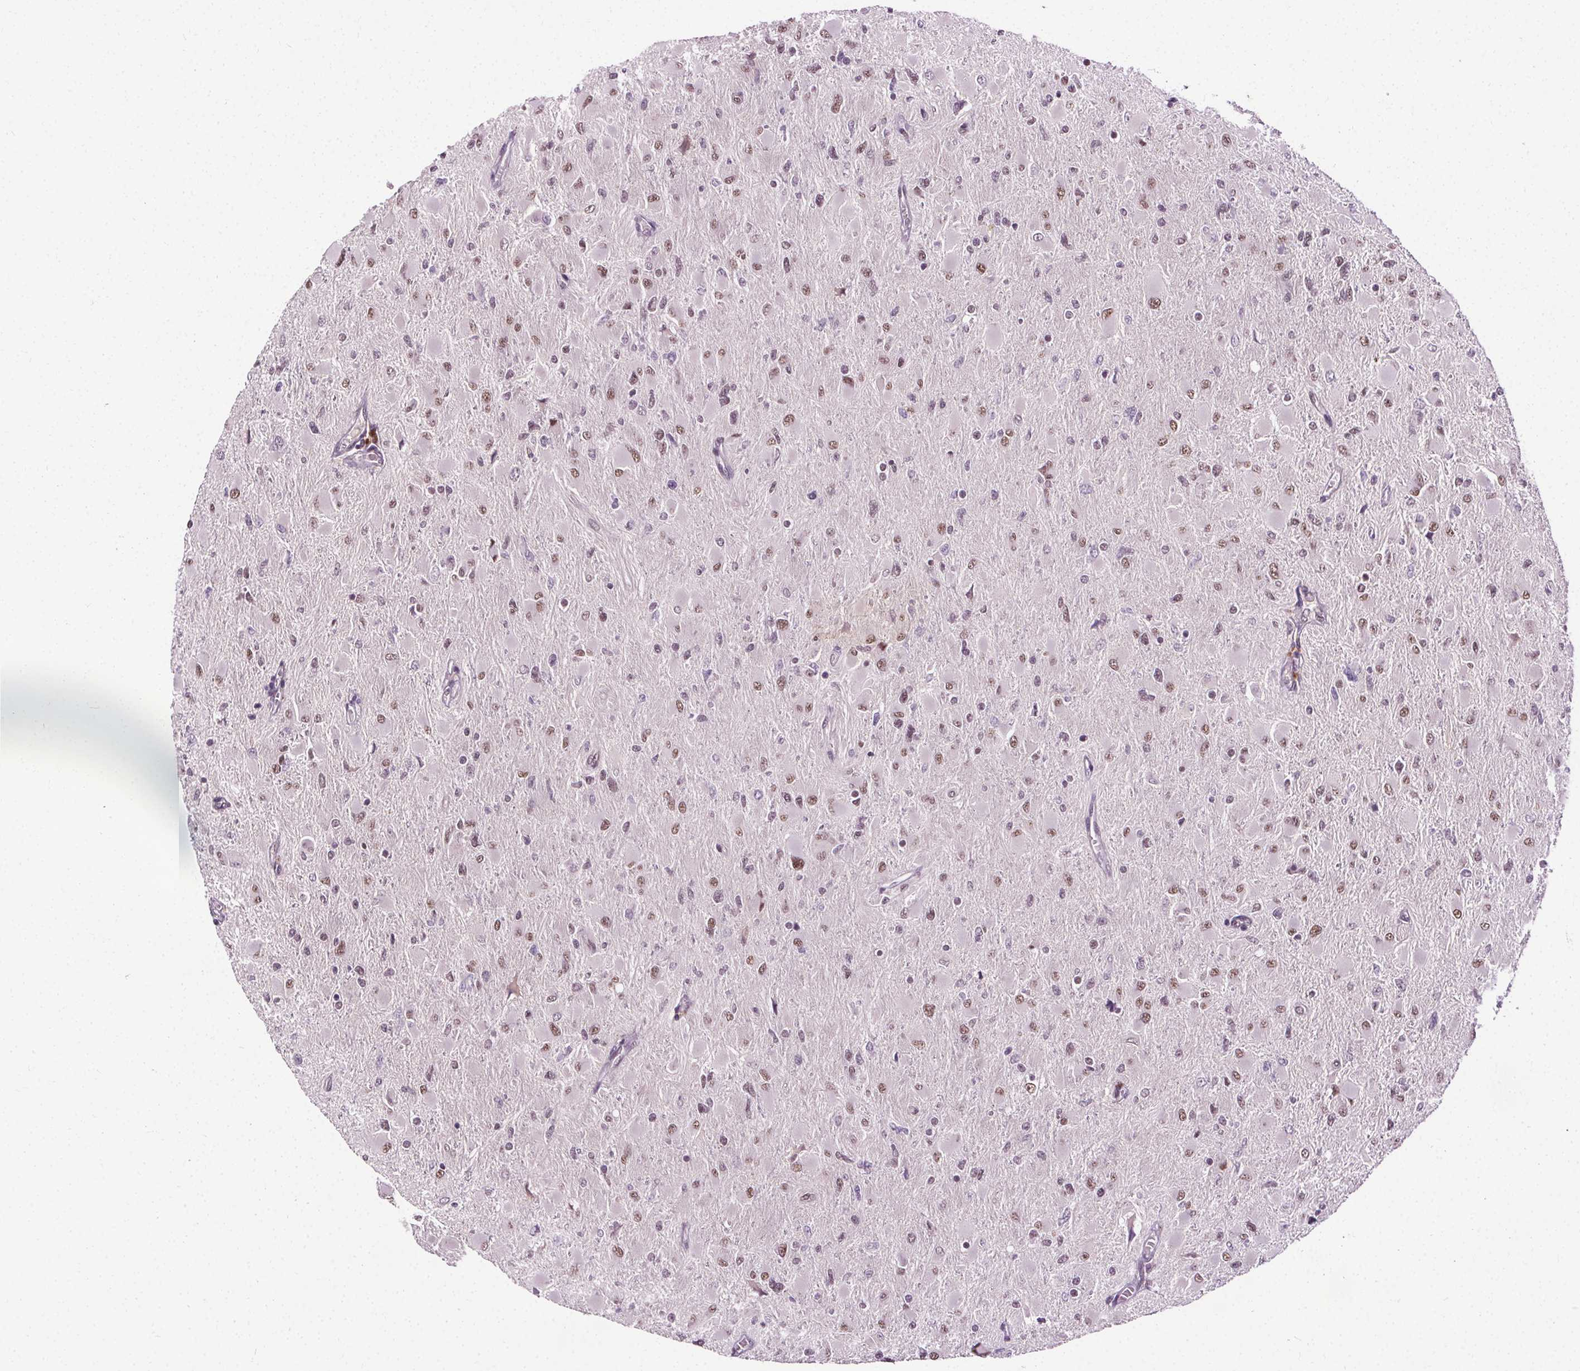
{"staining": {"intensity": "moderate", "quantity": "25%-75%", "location": "nuclear"}, "tissue": "glioma", "cell_type": "Tumor cells", "image_type": "cancer", "snomed": [{"axis": "morphology", "description": "Glioma, malignant, High grade"}, {"axis": "topography", "description": "Cerebral cortex"}], "caption": "Malignant glioma (high-grade) stained with DAB immunohistochemistry displays medium levels of moderate nuclear expression in approximately 25%-75% of tumor cells.", "gene": "MED6", "patient": {"sex": "female", "age": 36}}